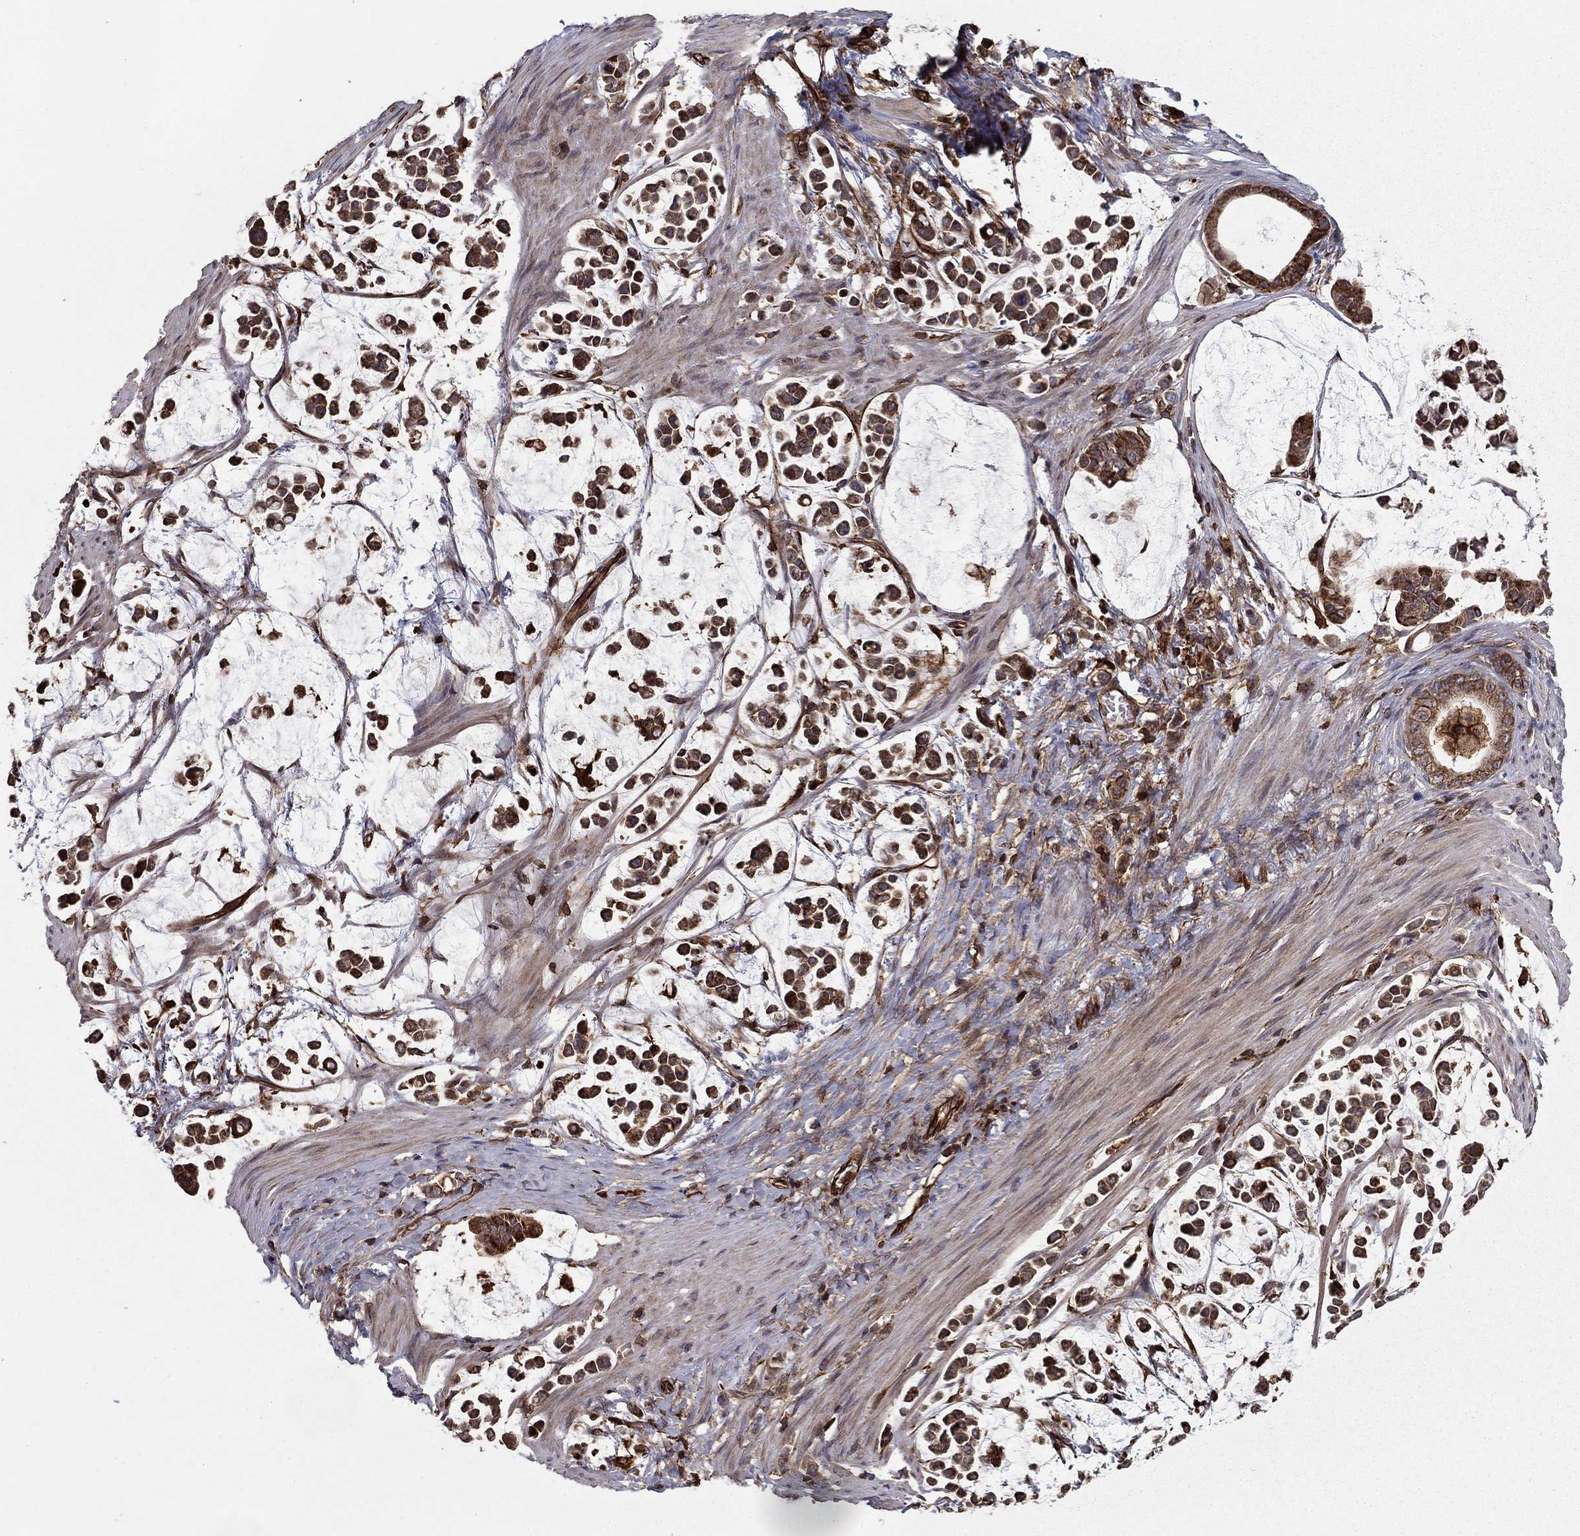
{"staining": {"intensity": "moderate", "quantity": ">75%", "location": "cytoplasmic/membranous"}, "tissue": "stomach cancer", "cell_type": "Tumor cells", "image_type": "cancer", "snomed": [{"axis": "morphology", "description": "Adenocarcinoma, NOS"}, {"axis": "topography", "description": "Stomach"}], "caption": "Stomach adenocarcinoma tissue displays moderate cytoplasmic/membranous staining in approximately >75% of tumor cells, visualized by immunohistochemistry.", "gene": "ADM", "patient": {"sex": "male", "age": 82}}